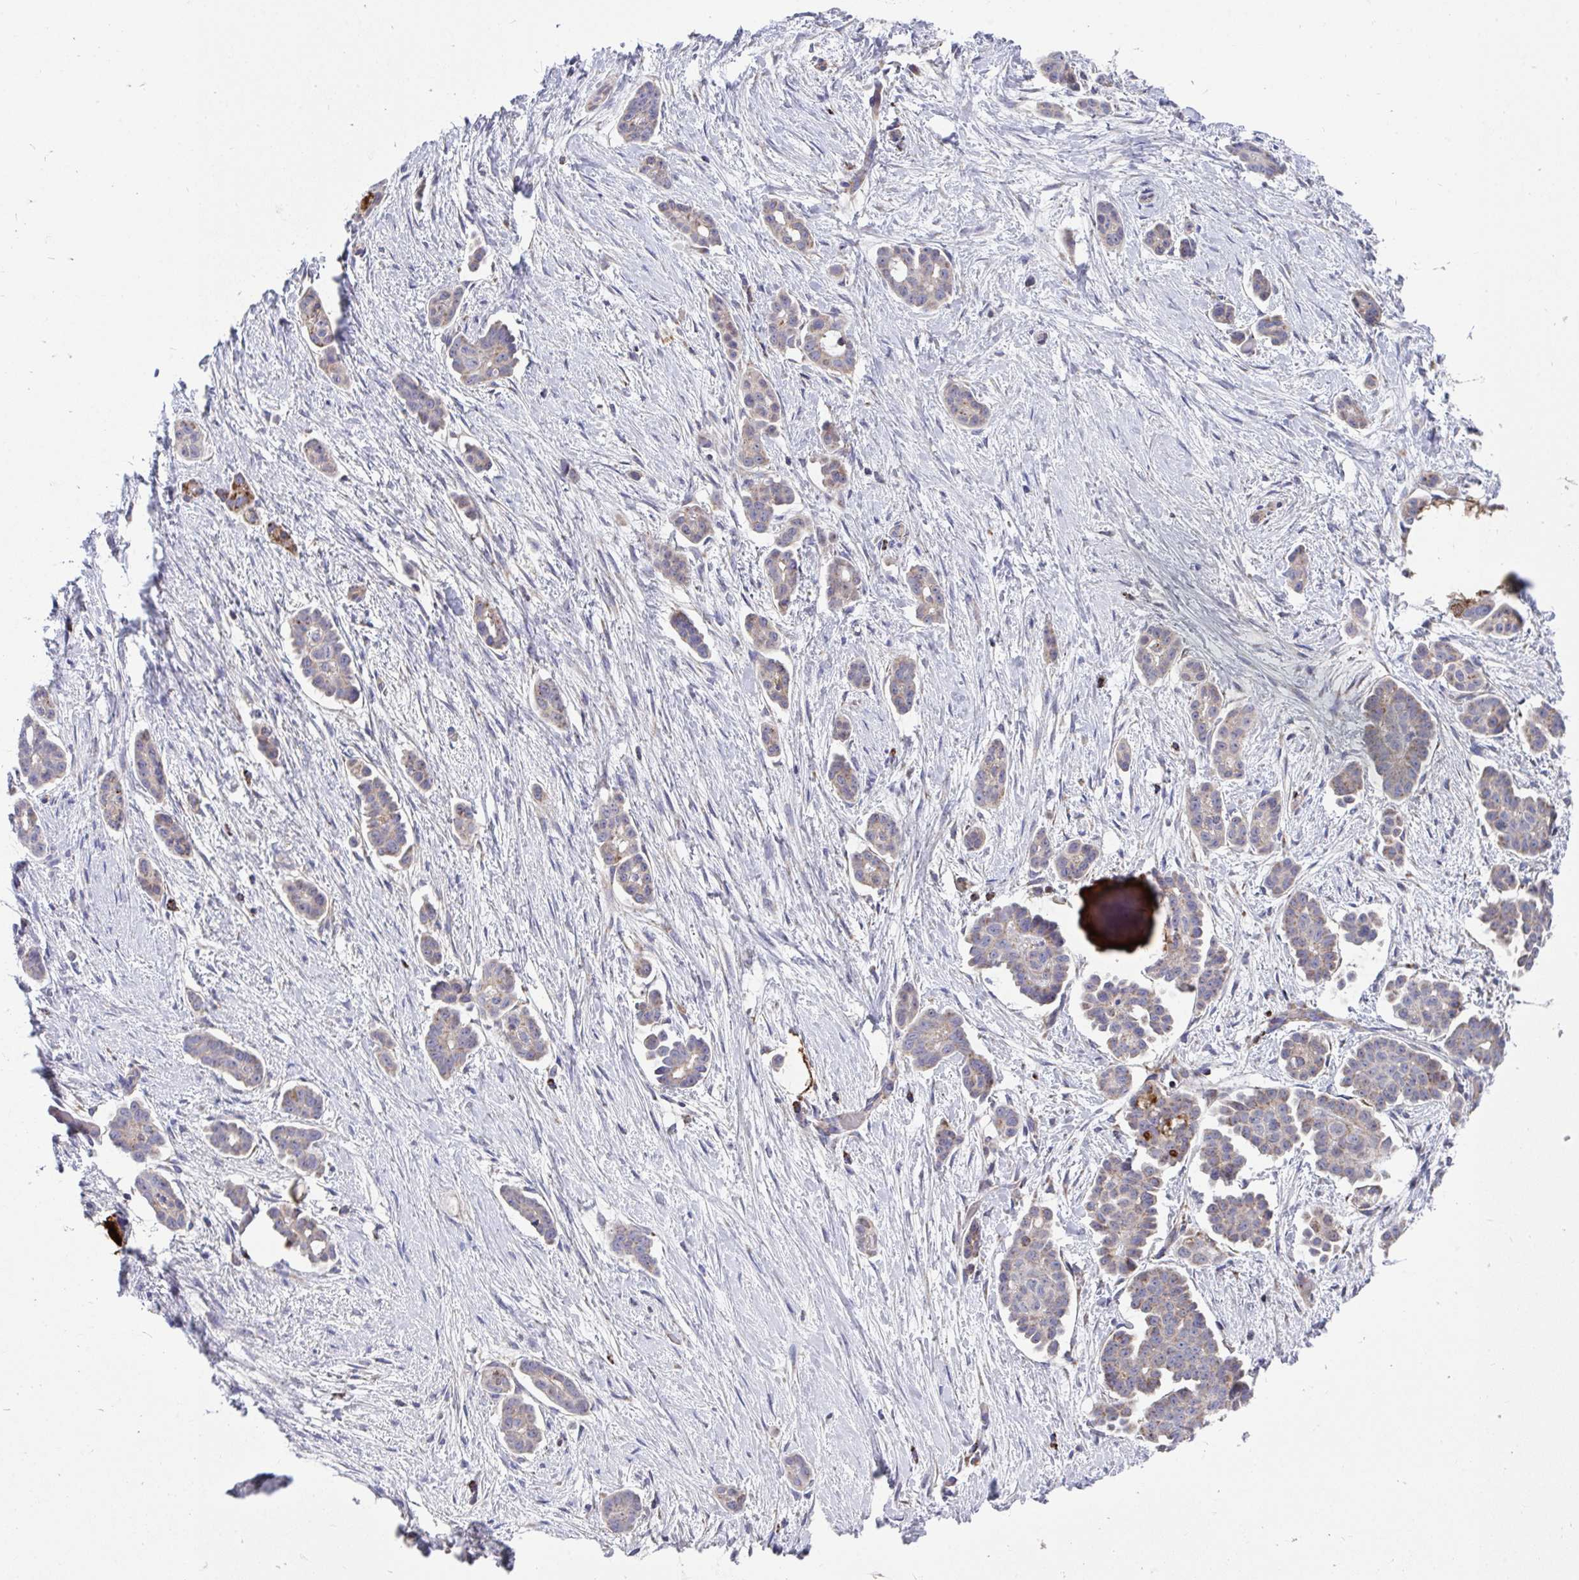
{"staining": {"intensity": "weak", "quantity": ">75%", "location": "cytoplasmic/membranous"}, "tissue": "ovarian cancer", "cell_type": "Tumor cells", "image_type": "cancer", "snomed": [{"axis": "morphology", "description": "Cystadenocarcinoma, serous, NOS"}, {"axis": "topography", "description": "Ovary"}], "caption": "Approximately >75% of tumor cells in ovarian cancer (serous cystadenocarcinoma) demonstrate weak cytoplasmic/membranous protein expression as visualized by brown immunohistochemical staining.", "gene": "FHIP1B", "patient": {"sex": "female", "age": 50}}